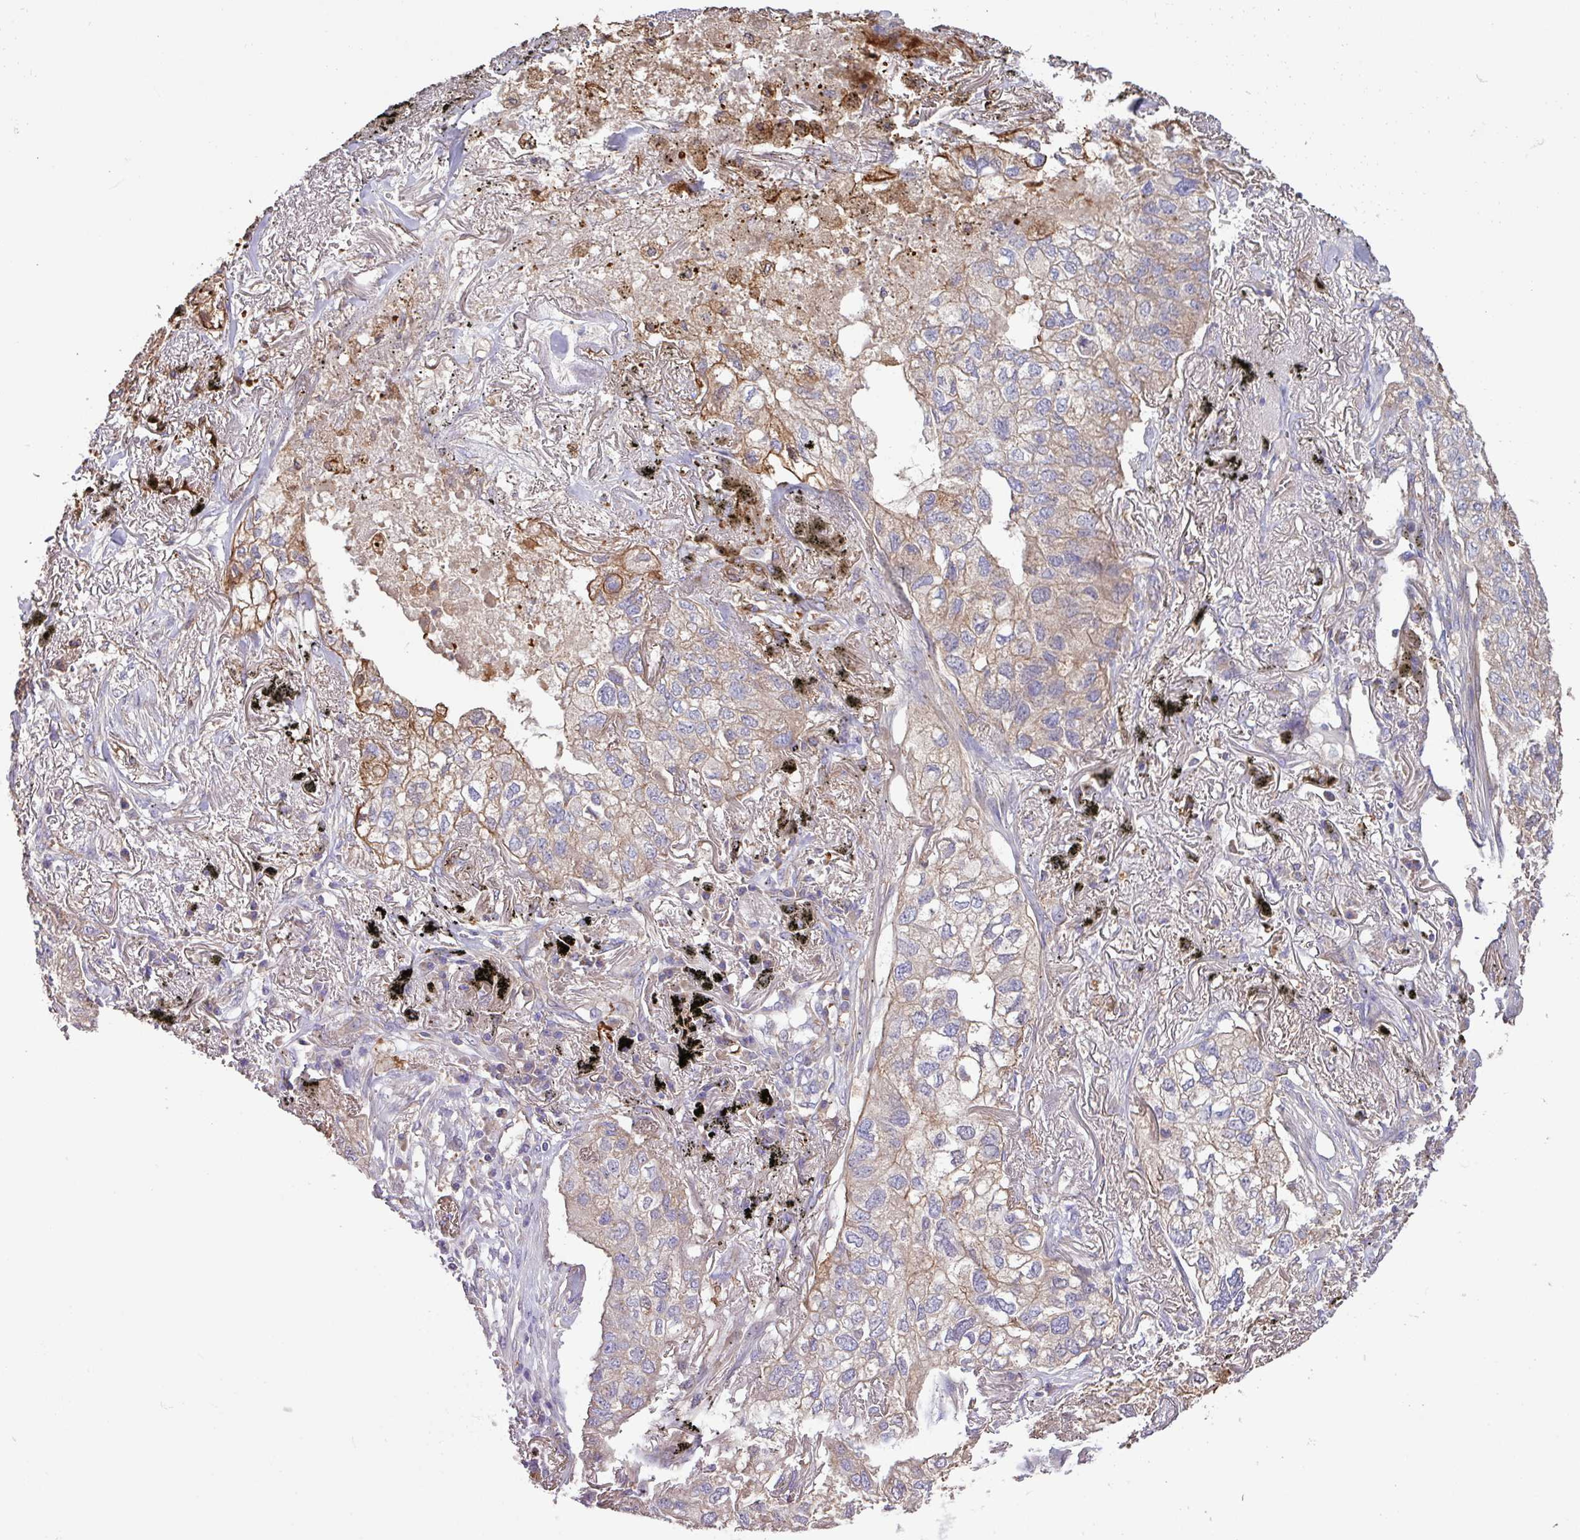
{"staining": {"intensity": "moderate", "quantity": "25%-75%", "location": "cytoplasmic/membranous"}, "tissue": "lung cancer", "cell_type": "Tumor cells", "image_type": "cancer", "snomed": [{"axis": "morphology", "description": "Adenocarcinoma, NOS"}, {"axis": "topography", "description": "Lung"}], "caption": "Immunohistochemical staining of lung adenocarcinoma displays moderate cytoplasmic/membranous protein staining in about 25%-75% of tumor cells. Ihc stains the protein in brown and the nuclei are stained blue.", "gene": "LRRC53", "patient": {"sex": "male", "age": 65}}